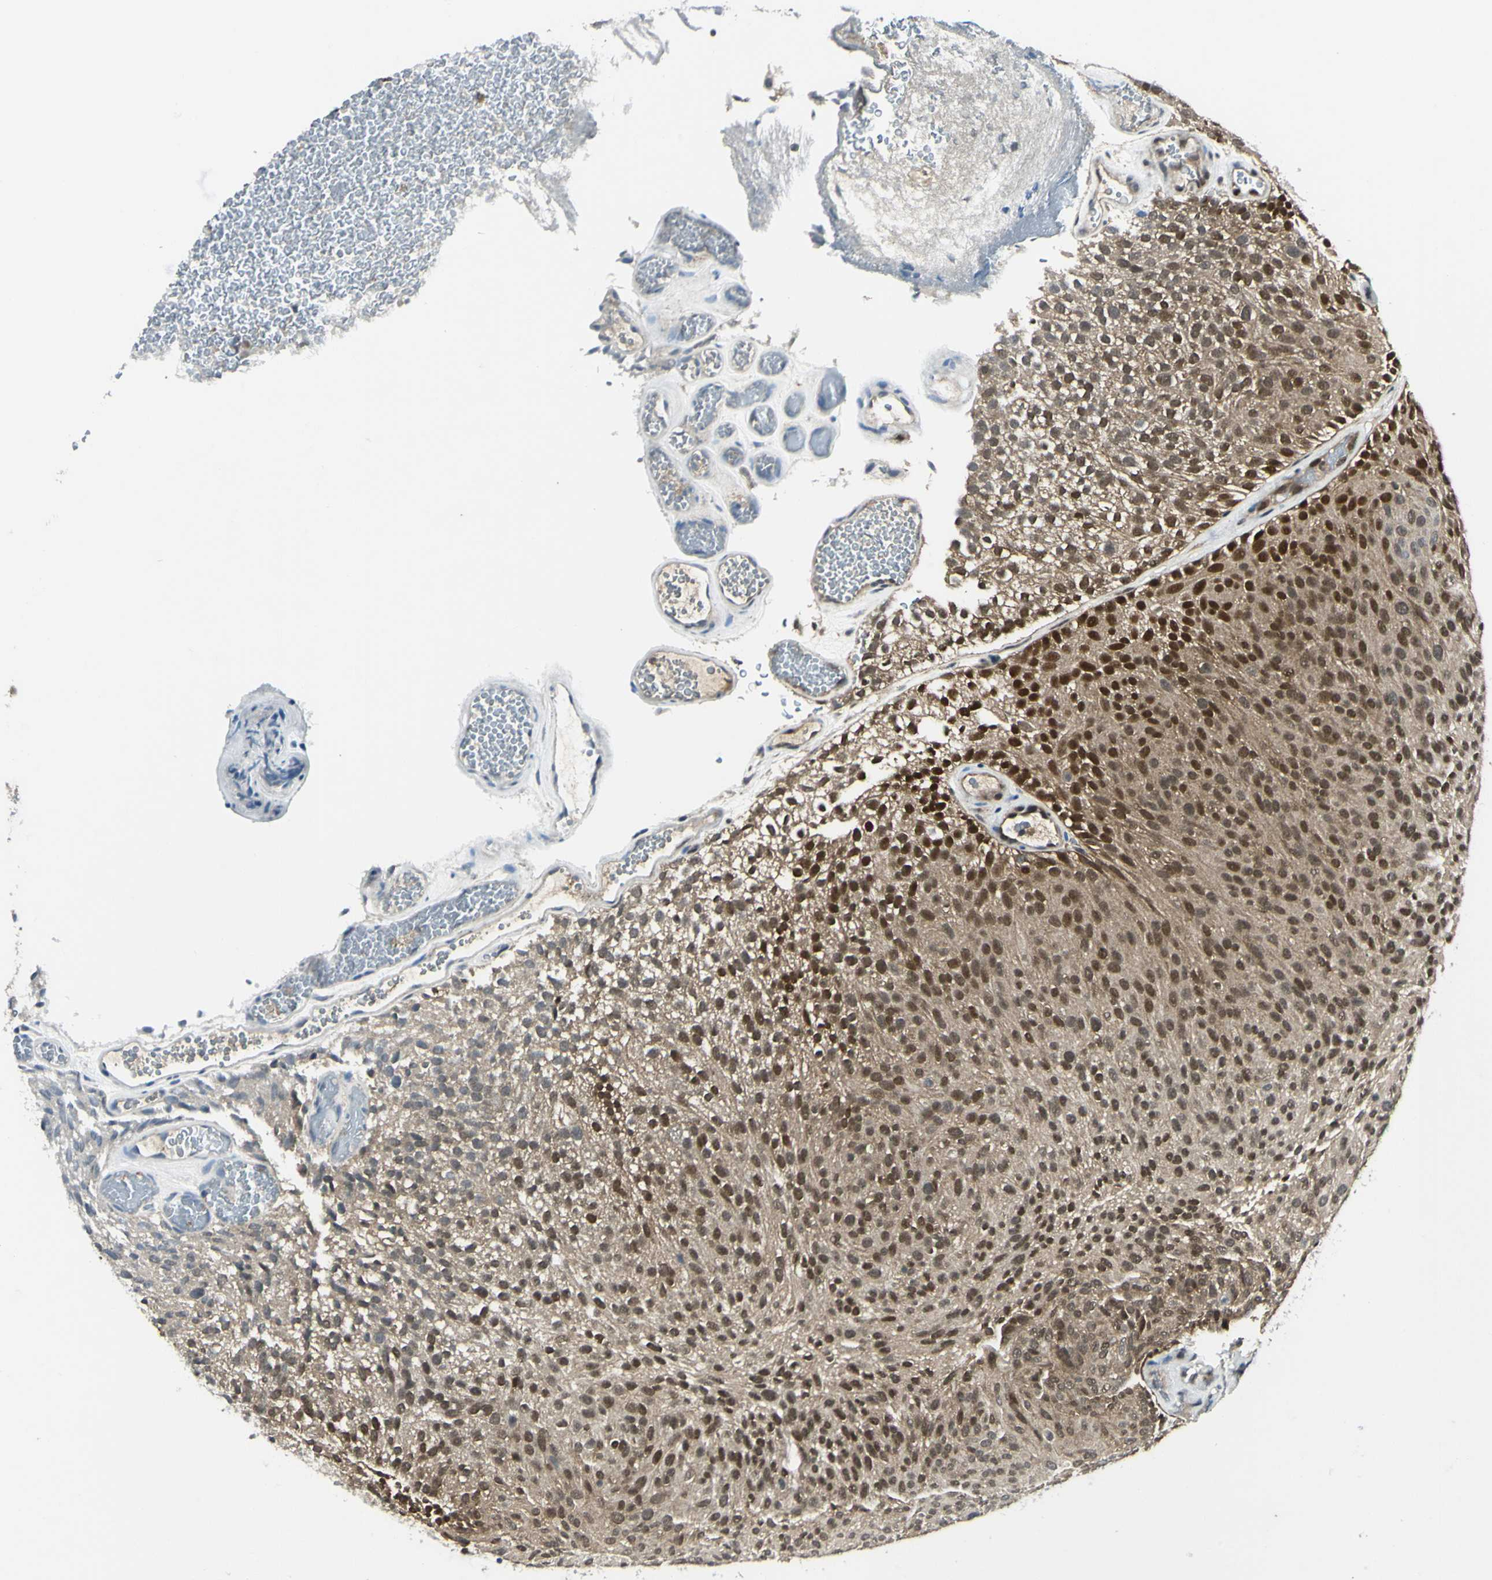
{"staining": {"intensity": "moderate", "quantity": ">75%", "location": "nuclear"}, "tissue": "urothelial cancer", "cell_type": "Tumor cells", "image_type": "cancer", "snomed": [{"axis": "morphology", "description": "Urothelial carcinoma, Low grade"}, {"axis": "topography", "description": "Urinary bladder"}], "caption": "Tumor cells reveal moderate nuclear expression in about >75% of cells in low-grade urothelial carcinoma.", "gene": "PSMD5", "patient": {"sex": "male", "age": 78}}